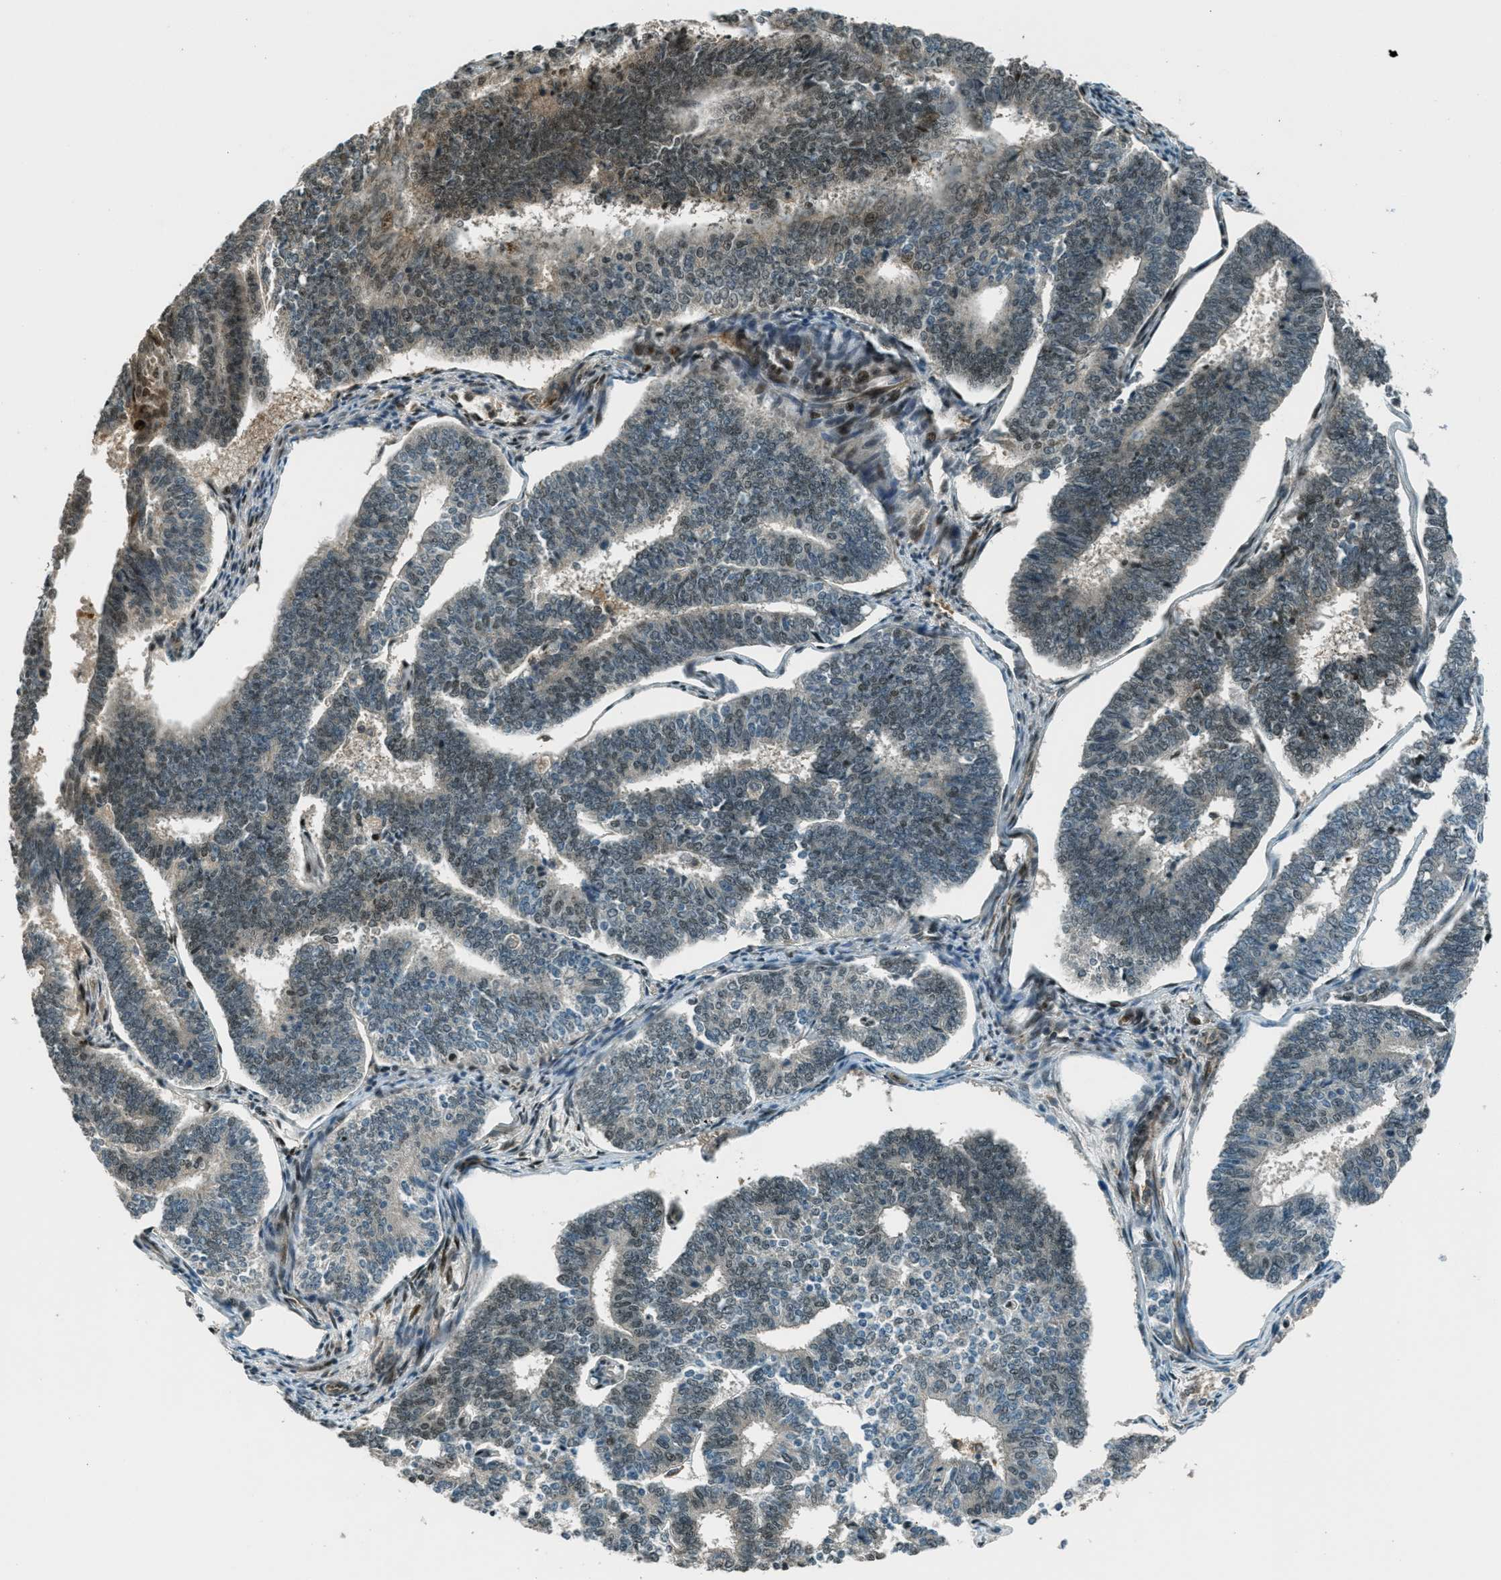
{"staining": {"intensity": "weak", "quantity": "25%-75%", "location": "cytoplasmic/membranous,nuclear"}, "tissue": "endometrial cancer", "cell_type": "Tumor cells", "image_type": "cancer", "snomed": [{"axis": "morphology", "description": "Adenocarcinoma, NOS"}, {"axis": "topography", "description": "Endometrium"}], "caption": "DAB immunohistochemical staining of endometrial cancer reveals weak cytoplasmic/membranous and nuclear protein staining in about 25%-75% of tumor cells.", "gene": "FOXM1", "patient": {"sex": "female", "age": 70}}